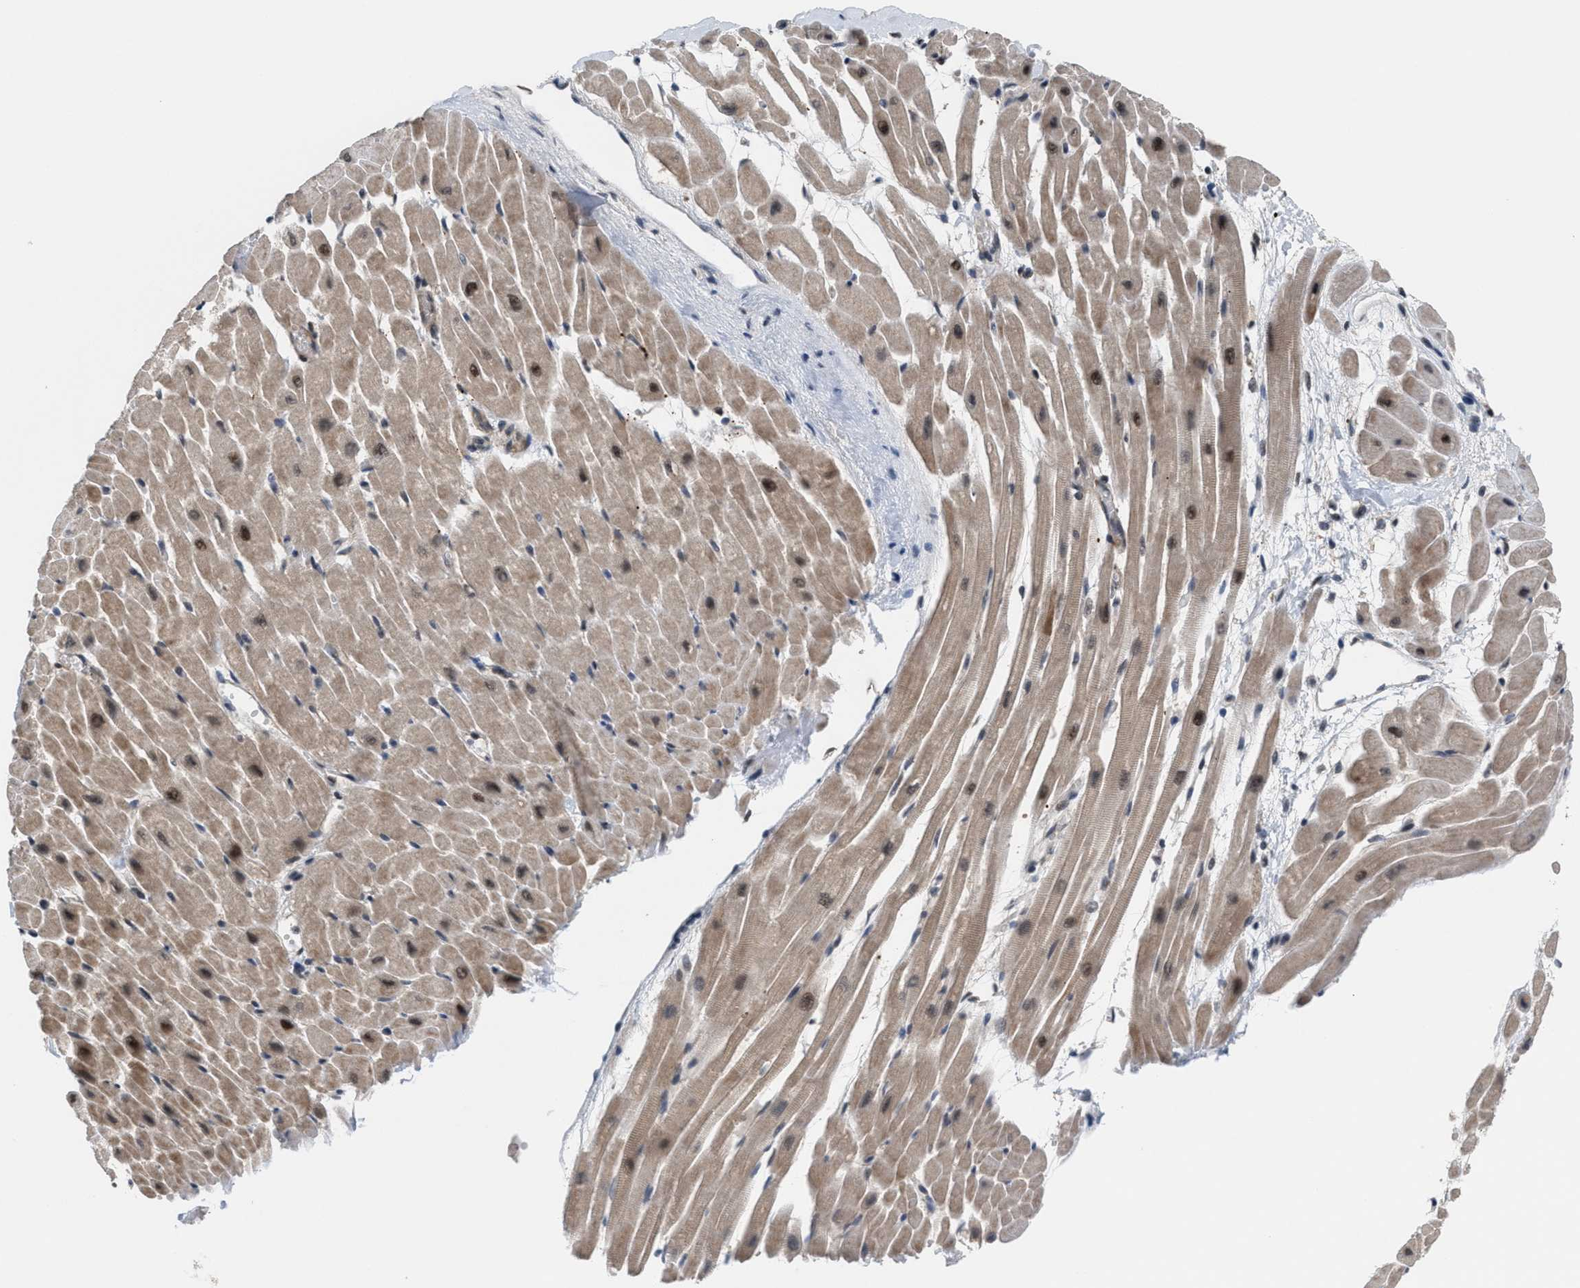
{"staining": {"intensity": "moderate", "quantity": ">75%", "location": "cytoplasmic/membranous,nuclear"}, "tissue": "heart muscle", "cell_type": "Cardiomyocytes", "image_type": "normal", "snomed": [{"axis": "morphology", "description": "Normal tissue, NOS"}, {"axis": "topography", "description": "Heart"}], "caption": "Immunohistochemical staining of normal human heart muscle displays medium levels of moderate cytoplasmic/membranous,nuclear expression in about >75% of cardiomyocytes.", "gene": "PRPF4", "patient": {"sex": "male", "age": 45}}